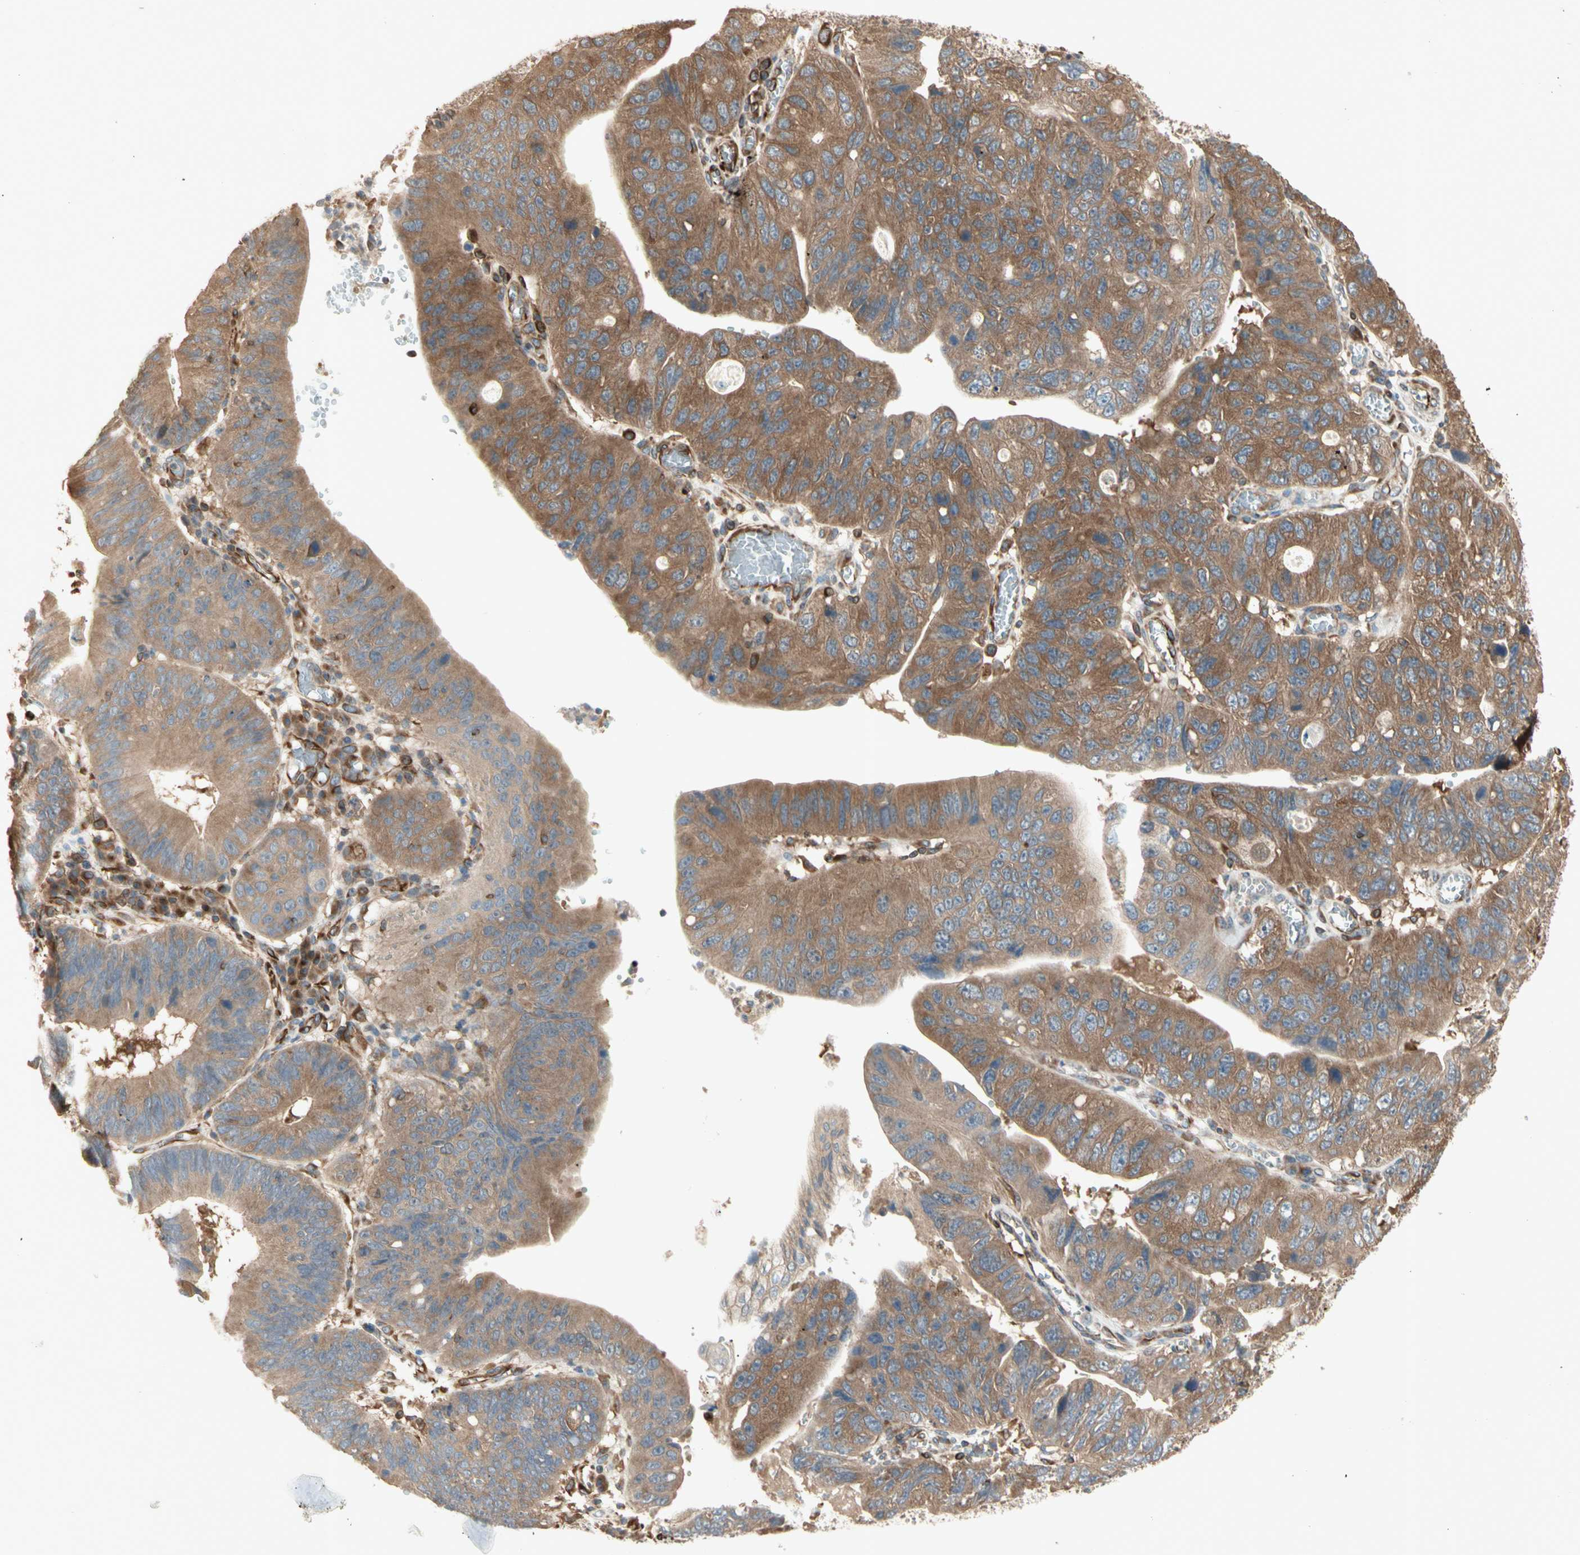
{"staining": {"intensity": "moderate", "quantity": ">75%", "location": "cytoplasmic/membranous"}, "tissue": "stomach cancer", "cell_type": "Tumor cells", "image_type": "cancer", "snomed": [{"axis": "morphology", "description": "Adenocarcinoma, NOS"}, {"axis": "topography", "description": "Stomach"}], "caption": "The photomicrograph demonstrates a brown stain indicating the presence of a protein in the cytoplasmic/membranous of tumor cells in stomach adenocarcinoma.", "gene": "IRAG1", "patient": {"sex": "male", "age": 59}}